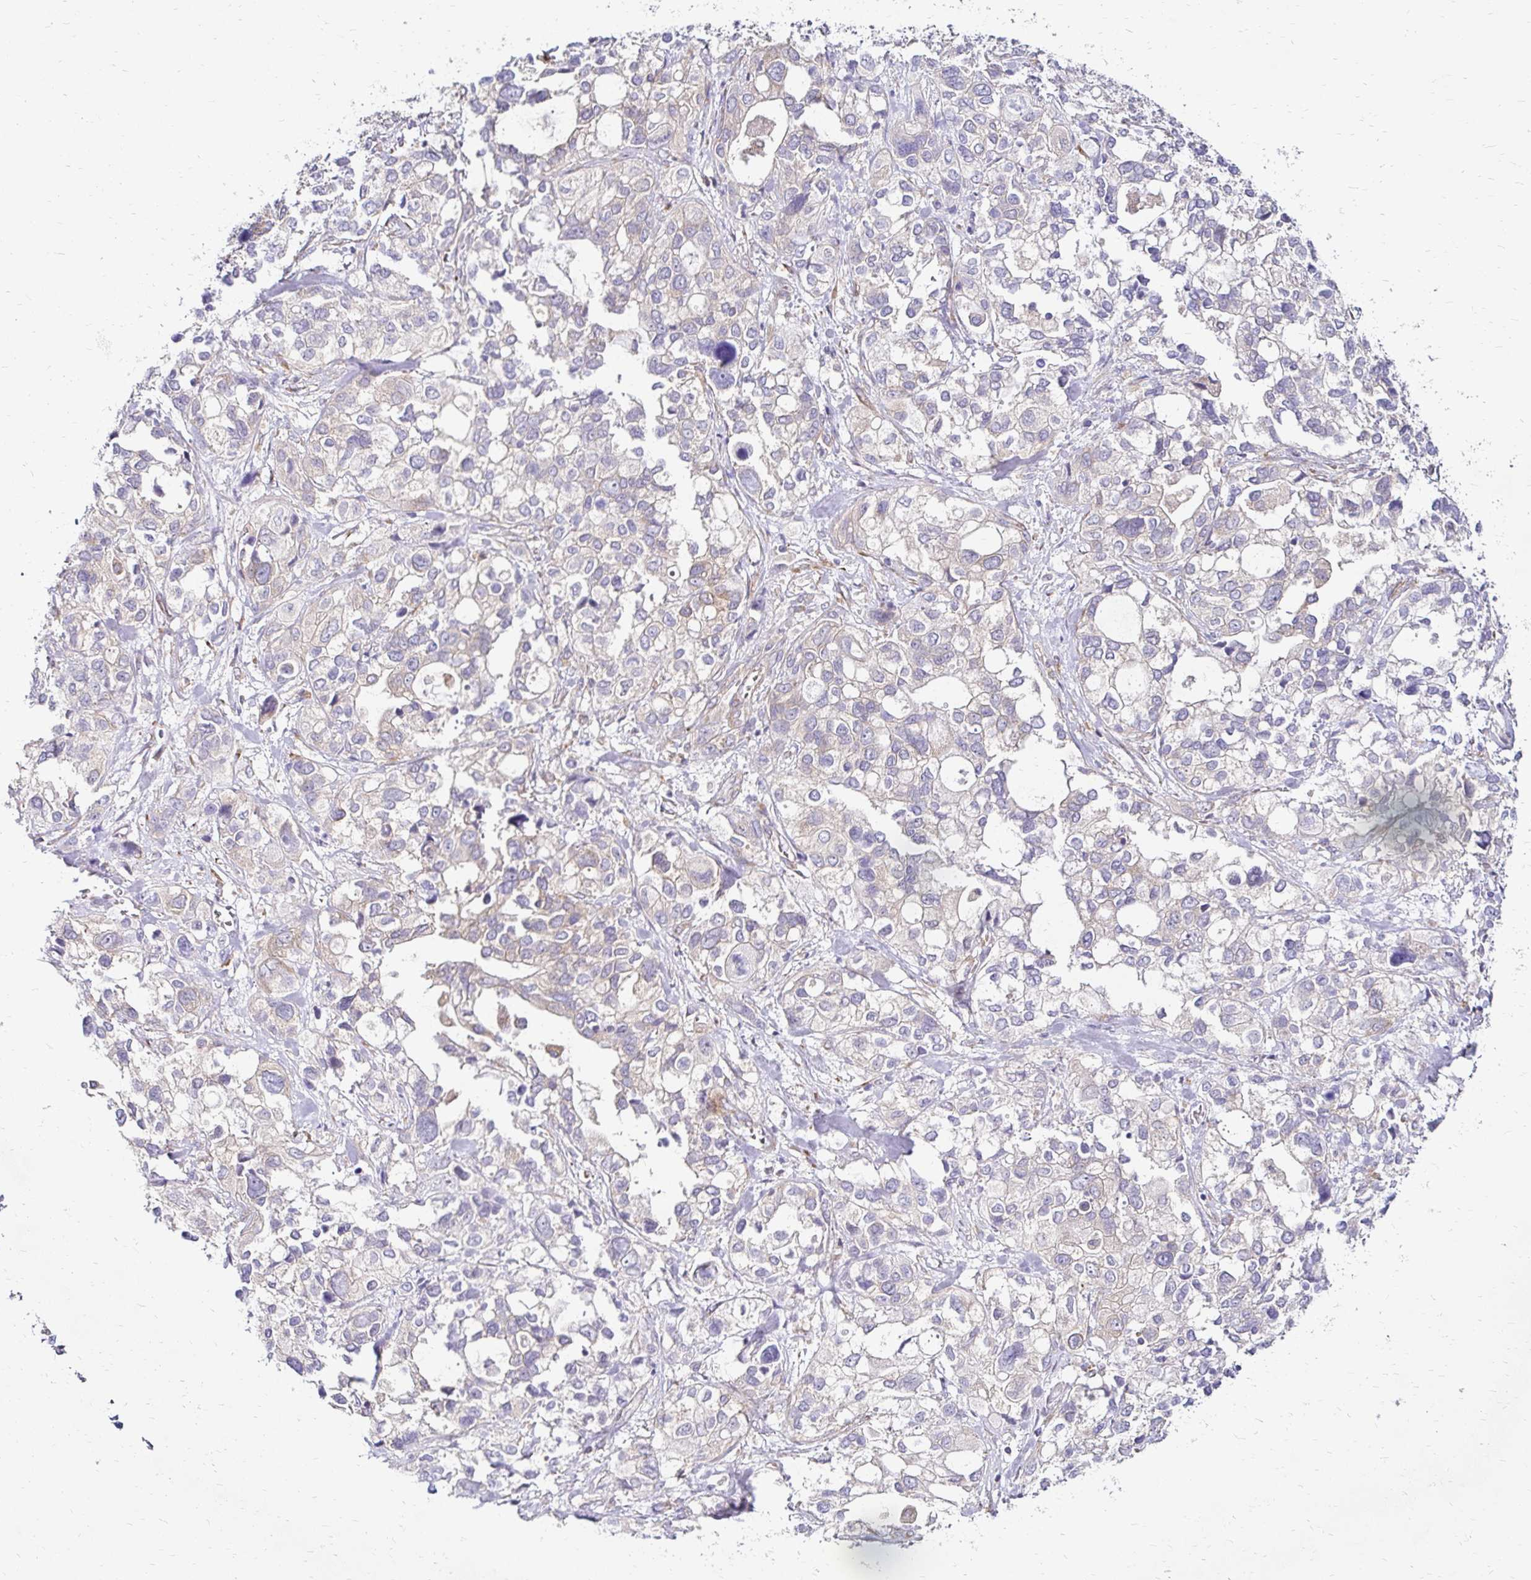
{"staining": {"intensity": "negative", "quantity": "none", "location": "none"}, "tissue": "stomach cancer", "cell_type": "Tumor cells", "image_type": "cancer", "snomed": [{"axis": "morphology", "description": "Adenocarcinoma, NOS"}, {"axis": "topography", "description": "Stomach, upper"}], "caption": "Stomach cancer (adenocarcinoma) stained for a protein using immunohistochemistry exhibits no positivity tumor cells.", "gene": "IDUA", "patient": {"sex": "female", "age": 81}}